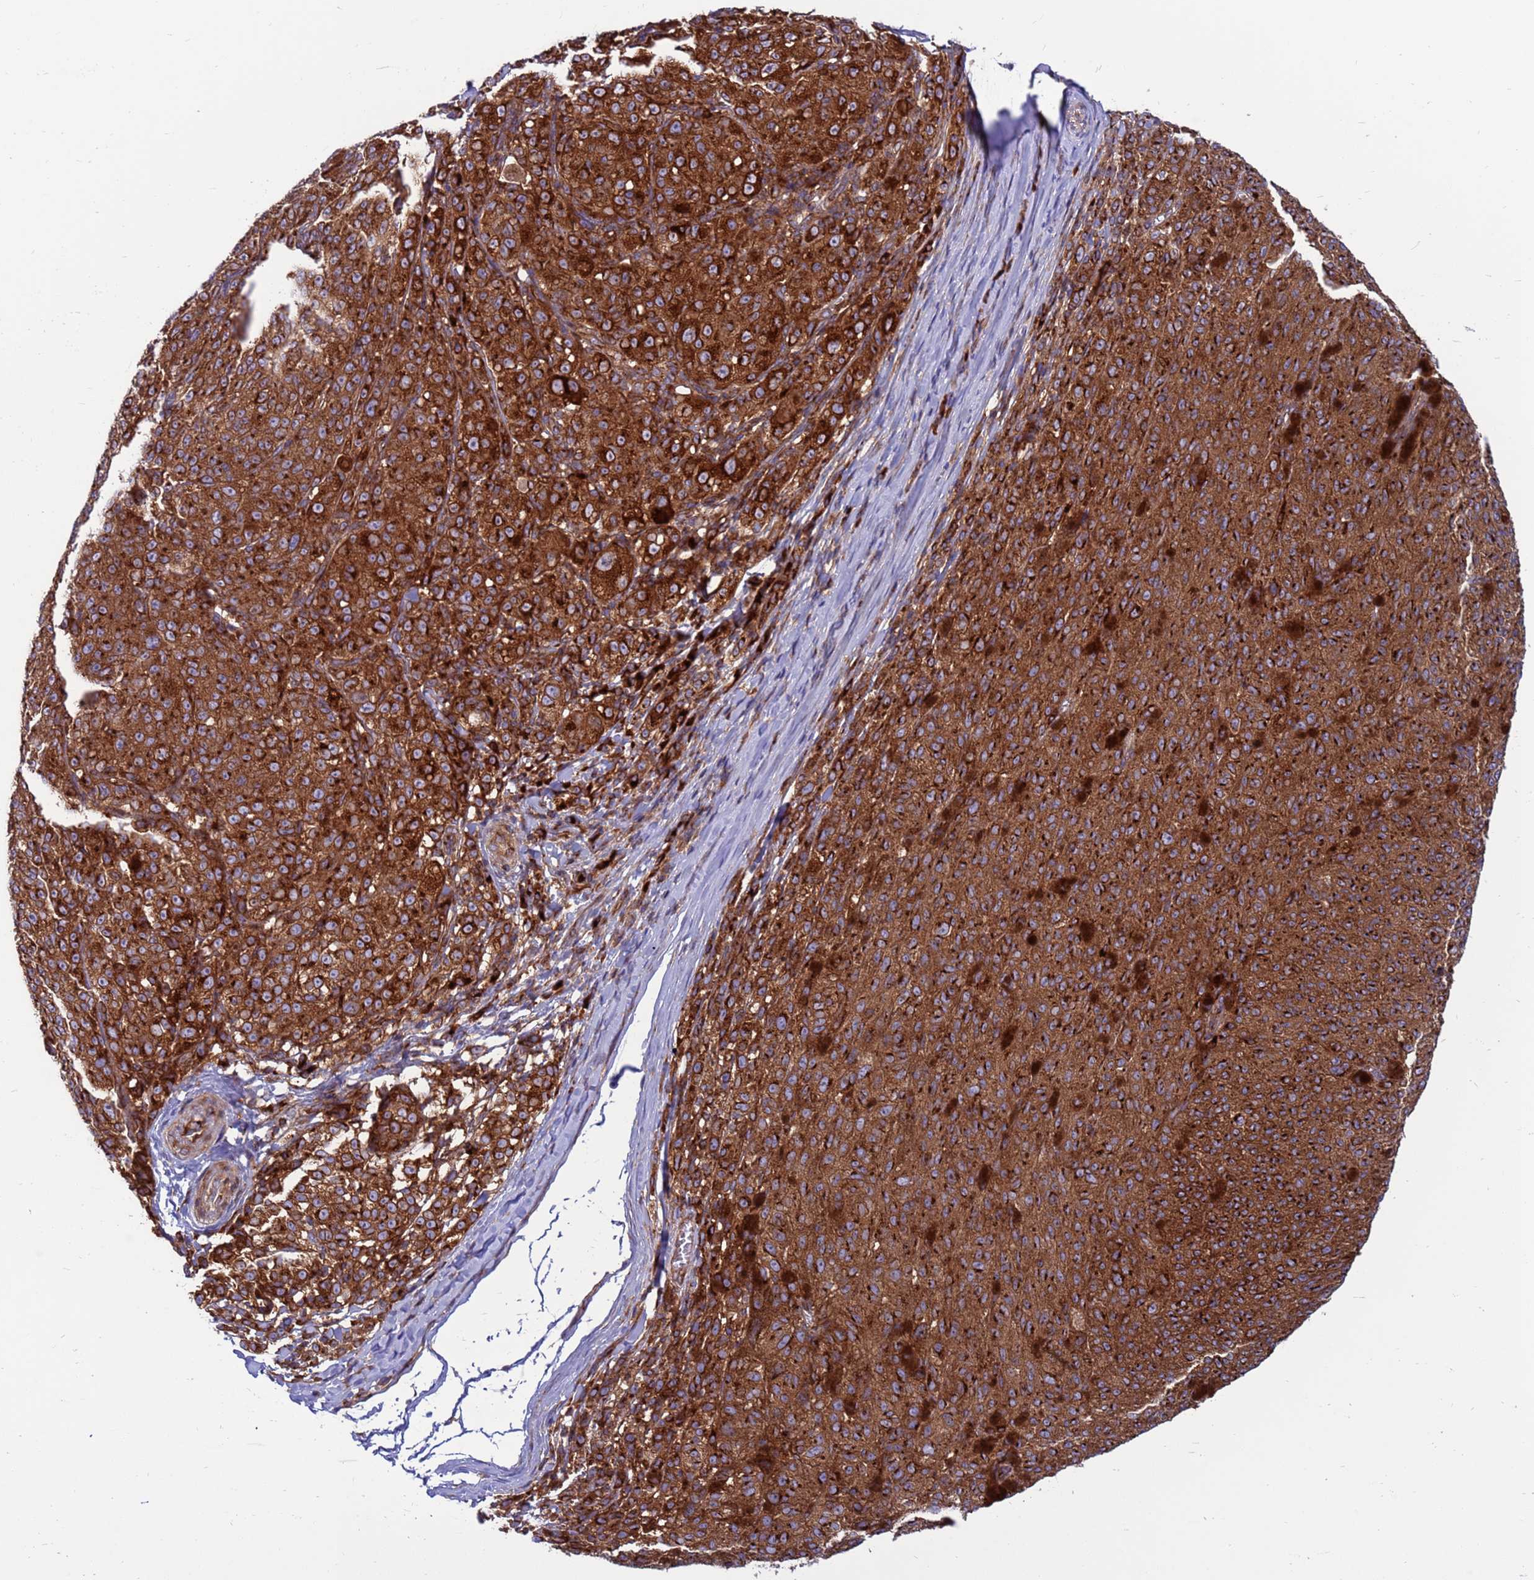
{"staining": {"intensity": "strong", "quantity": ">75%", "location": "cytoplasmic/membranous"}, "tissue": "melanoma", "cell_type": "Tumor cells", "image_type": "cancer", "snomed": [{"axis": "morphology", "description": "Malignant melanoma, NOS"}, {"axis": "topography", "description": "Skin"}], "caption": "This histopathology image reveals IHC staining of human malignant melanoma, with high strong cytoplasmic/membranous staining in approximately >75% of tumor cells.", "gene": "ZC3HAV1", "patient": {"sex": "female", "age": 52}}